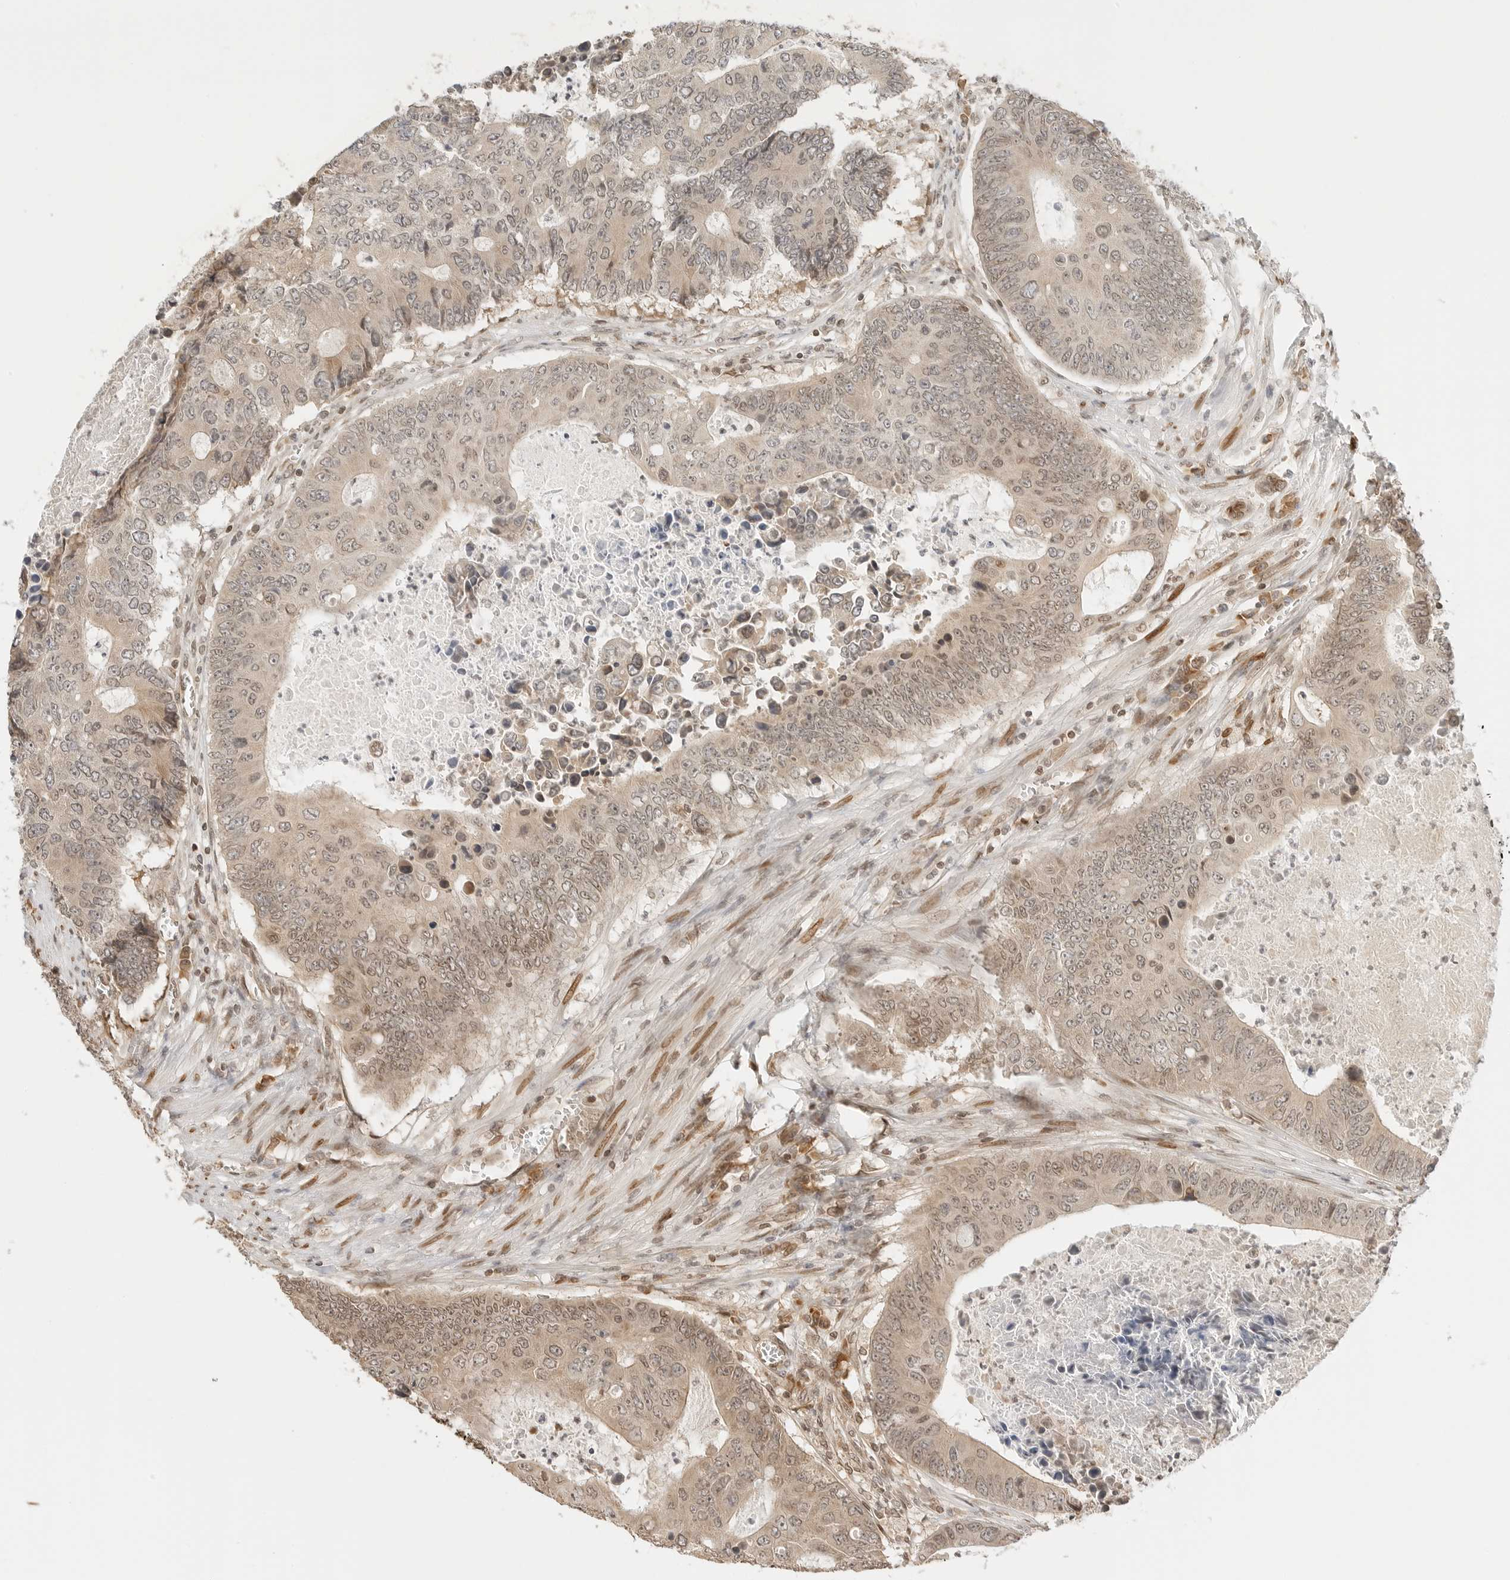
{"staining": {"intensity": "moderate", "quantity": "25%-75%", "location": "cytoplasmic/membranous,nuclear"}, "tissue": "colorectal cancer", "cell_type": "Tumor cells", "image_type": "cancer", "snomed": [{"axis": "morphology", "description": "Adenocarcinoma, NOS"}, {"axis": "topography", "description": "Colon"}], "caption": "About 25%-75% of tumor cells in human colorectal cancer (adenocarcinoma) reveal moderate cytoplasmic/membranous and nuclear protein positivity as visualized by brown immunohistochemical staining.", "gene": "POLH", "patient": {"sex": "male", "age": 87}}